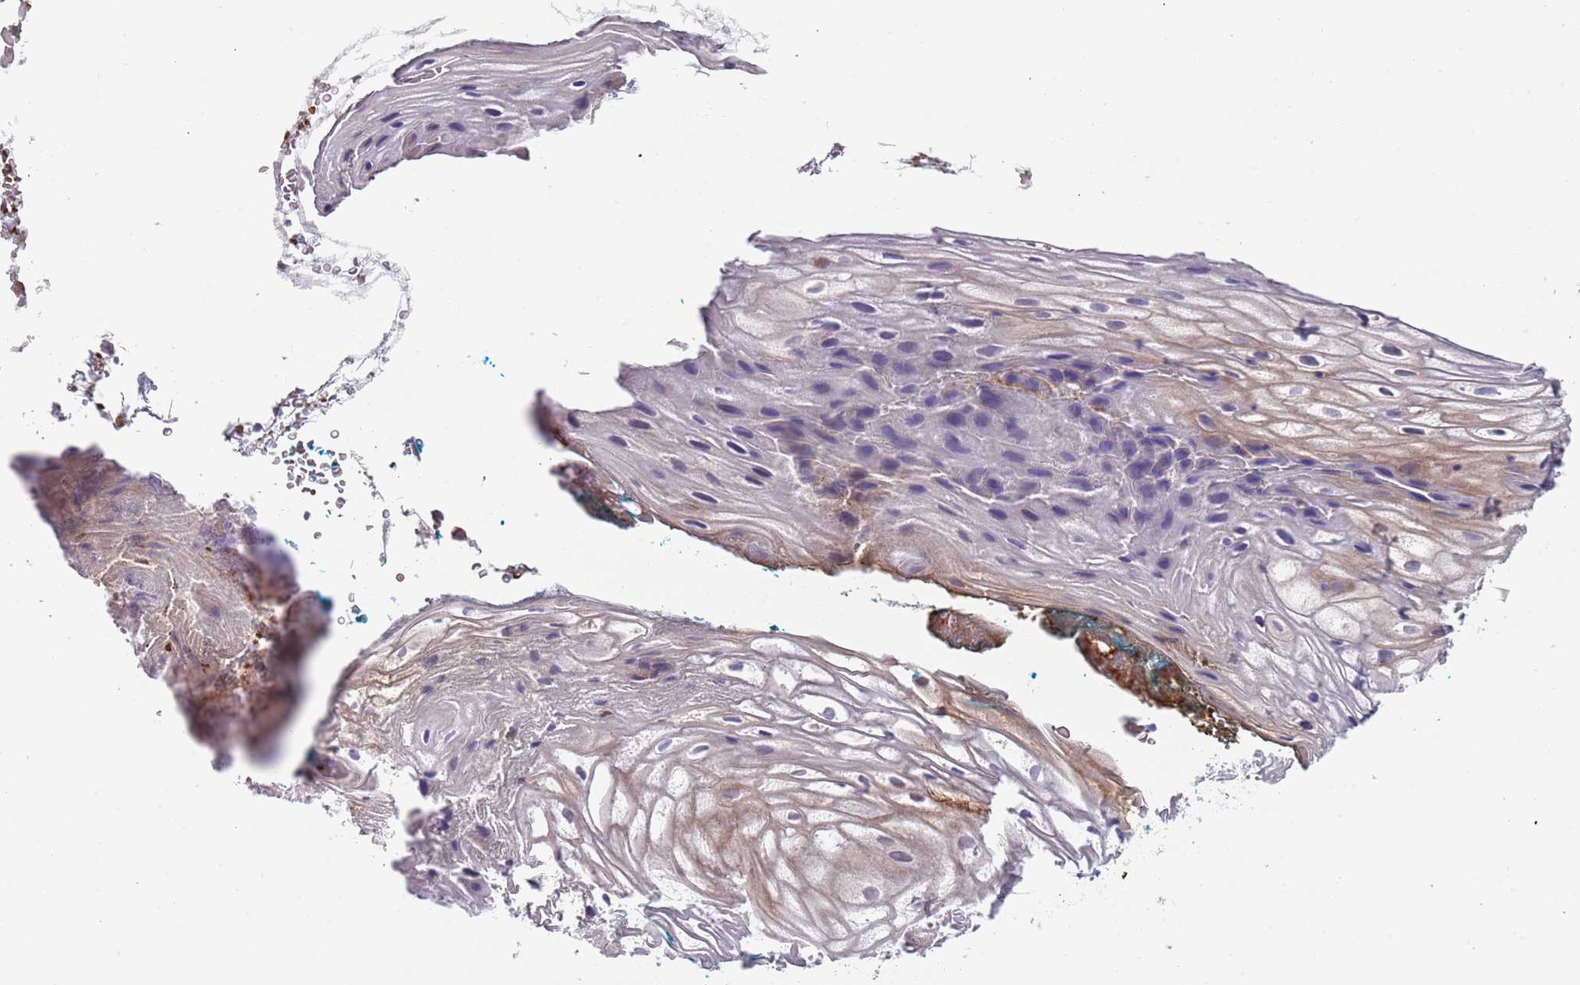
{"staining": {"intensity": "weak", "quantity": "25%-75%", "location": "cytoplasmic/membranous"}, "tissue": "vagina", "cell_type": "Squamous epithelial cells", "image_type": "normal", "snomed": [{"axis": "morphology", "description": "Normal tissue, NOS"}, {"axis": "morphology", "description": "Adenocarcinoma, NOS"}, {"axis": "topography", "description": "Rectum"}, {"axis": "topography", "description": "Vagina"}], "caption": "This histopathology image demonstrates immunohistochemistry staining of benign human vagina, with low weak cytoplasmic/membranous expression in approximately 25%-75% of squamous epithelial cells.", "gene": "VWCE", "patient": {"sex": "female", "age": 71}}